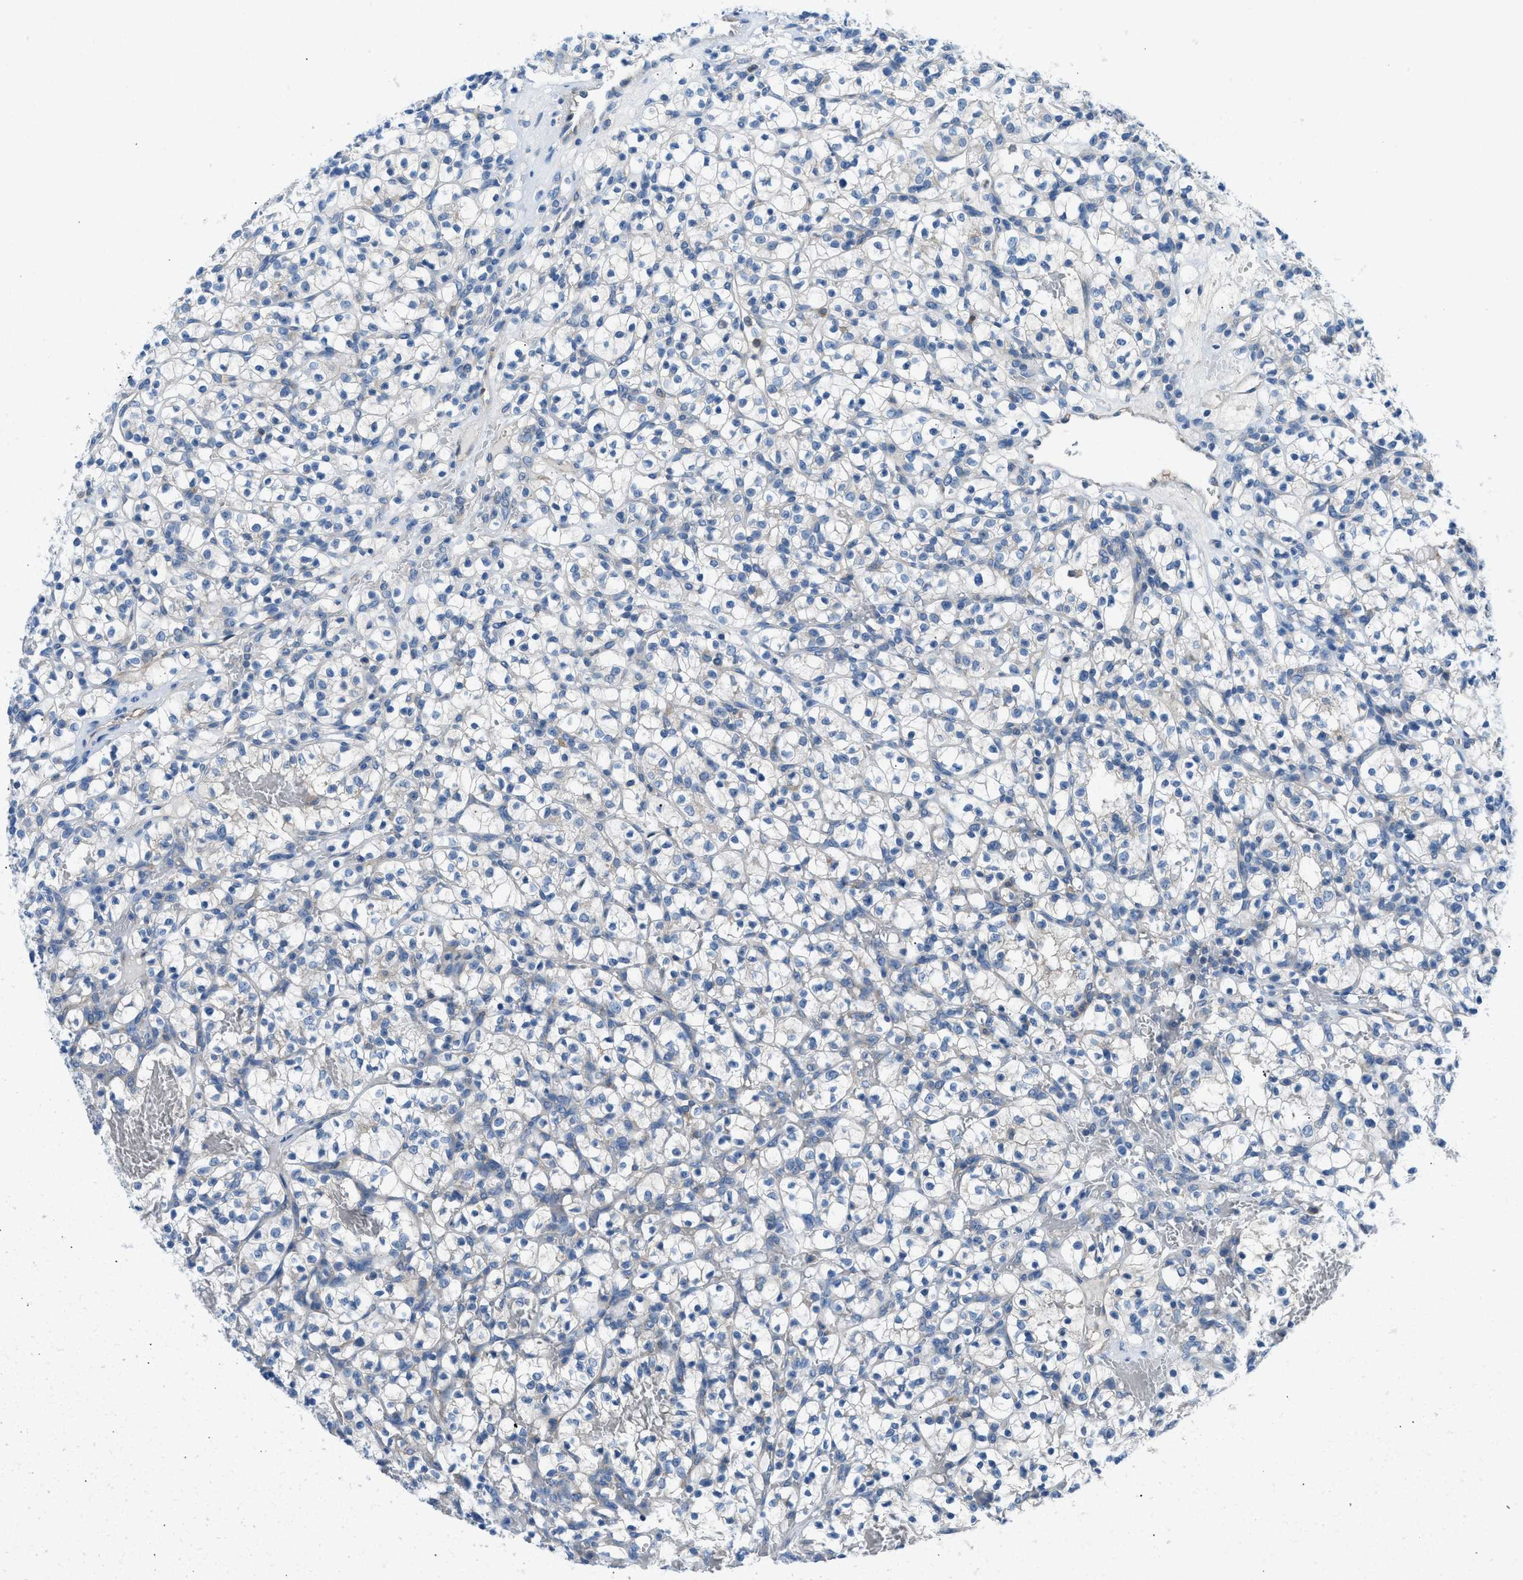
{"staining": {"intensity": "negative", "quantity": "none", "location": "none"}, "tissue": "renal cancer", "cell_type": "Tumor cells", "image_type": "cancer", "snomed": [{"axis": "morphology", "description": "Adenocarcinoma, NOS"}, {"axis": "topography", "description": "Kidney"}], "caption": "Image shows no significant protein positivity in tumor cells of renal cancer.", "gene": "BNC2", "patient": {"sex": "female", "age": 57}}